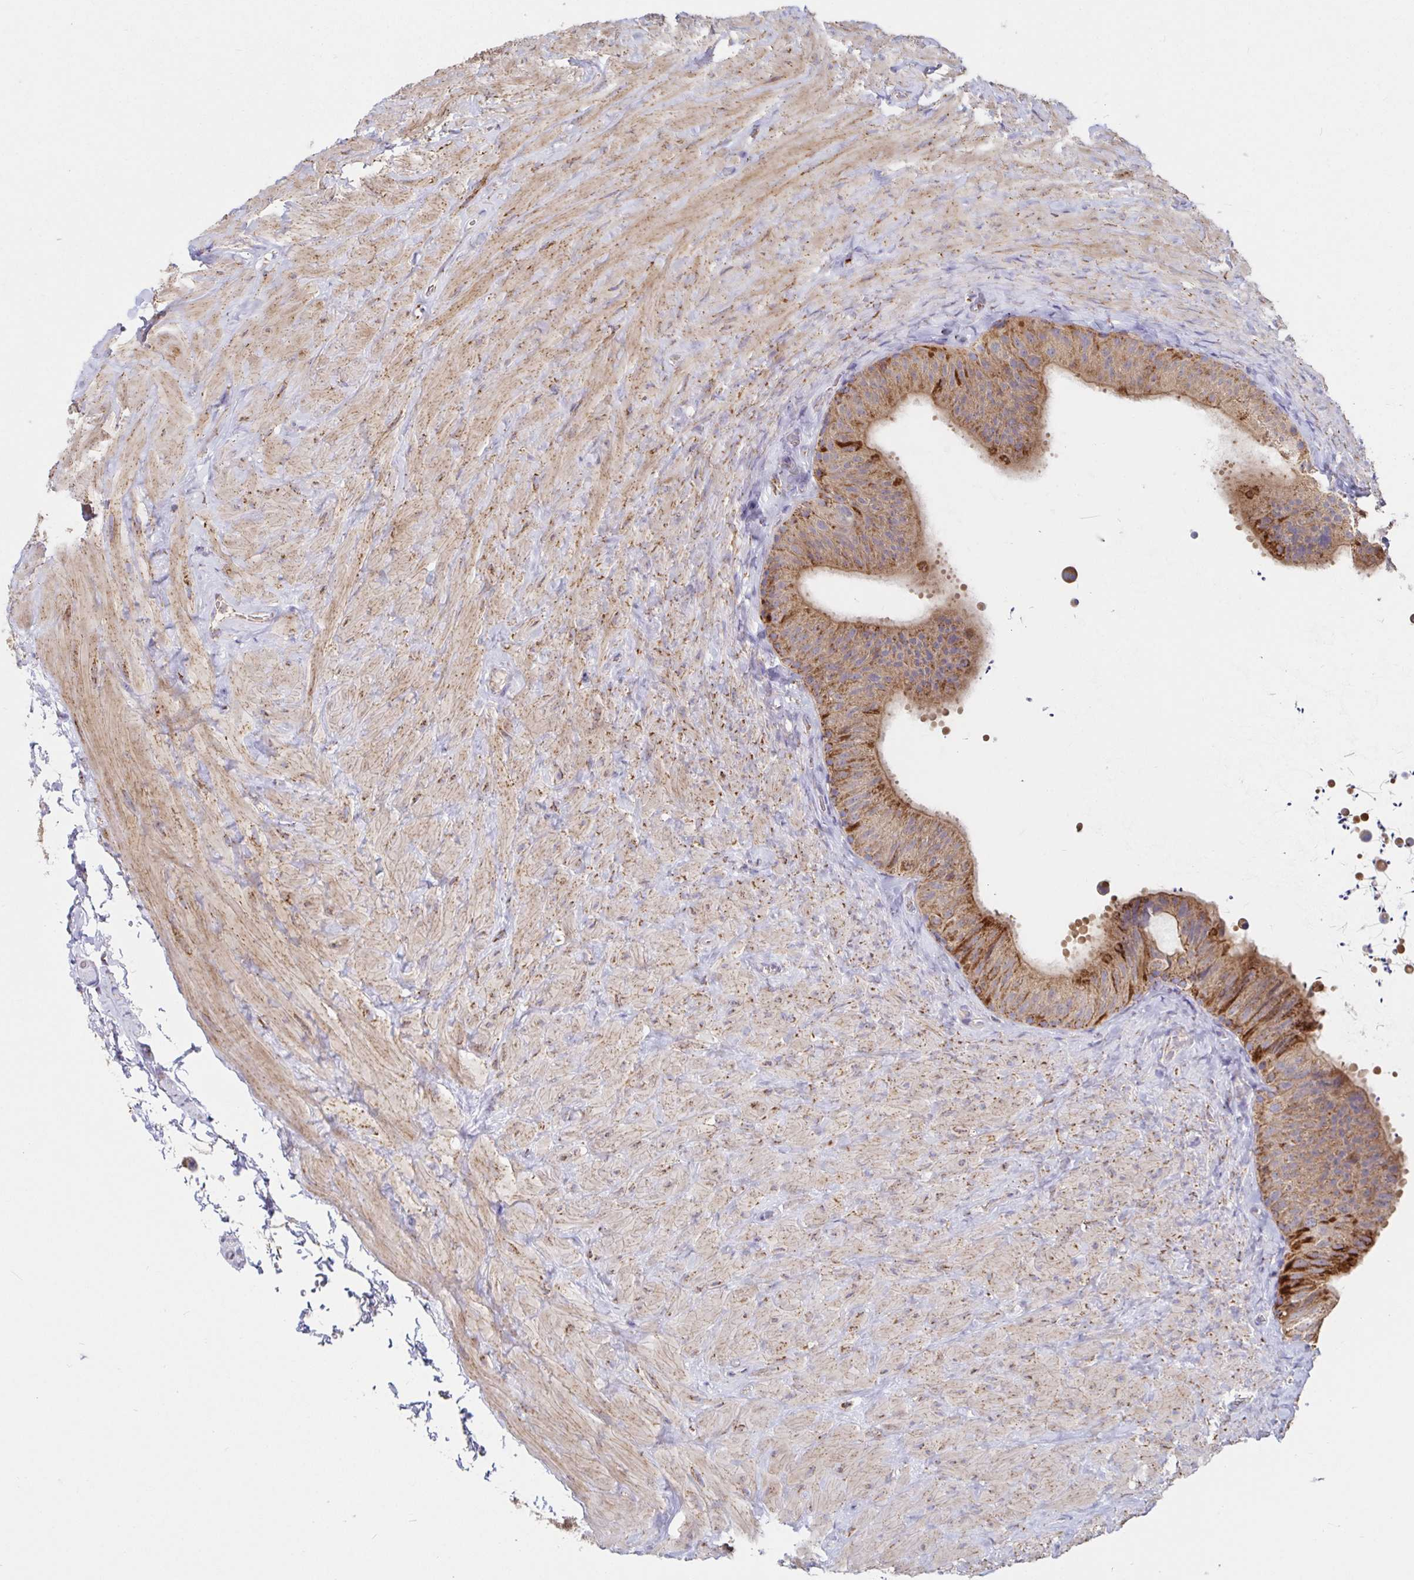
{"staining": {"intensity": "moderate", "quantity": ">75%", "location": "cytoplasmic/membranous"}, "tissue": "epididymis", "cell_type": "Glandular cells", "image_type": "normal", "snomed": [{"axis": "morphology", "description": "Normal tissue, NOS"}, {"axis": "topography", "description": "Epididymis, spermatic cord, NOS"}, {"axis": "topography", "description": "Epididymis"}], "caption": "Immunohistochemistry (IHC) micrograph of benign epididymis: epididymis stained using IHC exhibits medium levels of moderate protein expression localized specifically in the cytoplasmic/membranous of glandular cells, appearing as a cytoplasmic/membranous brown color.", "gene": "PRDX3", "patient": {"sex": "male", "age": 31}}